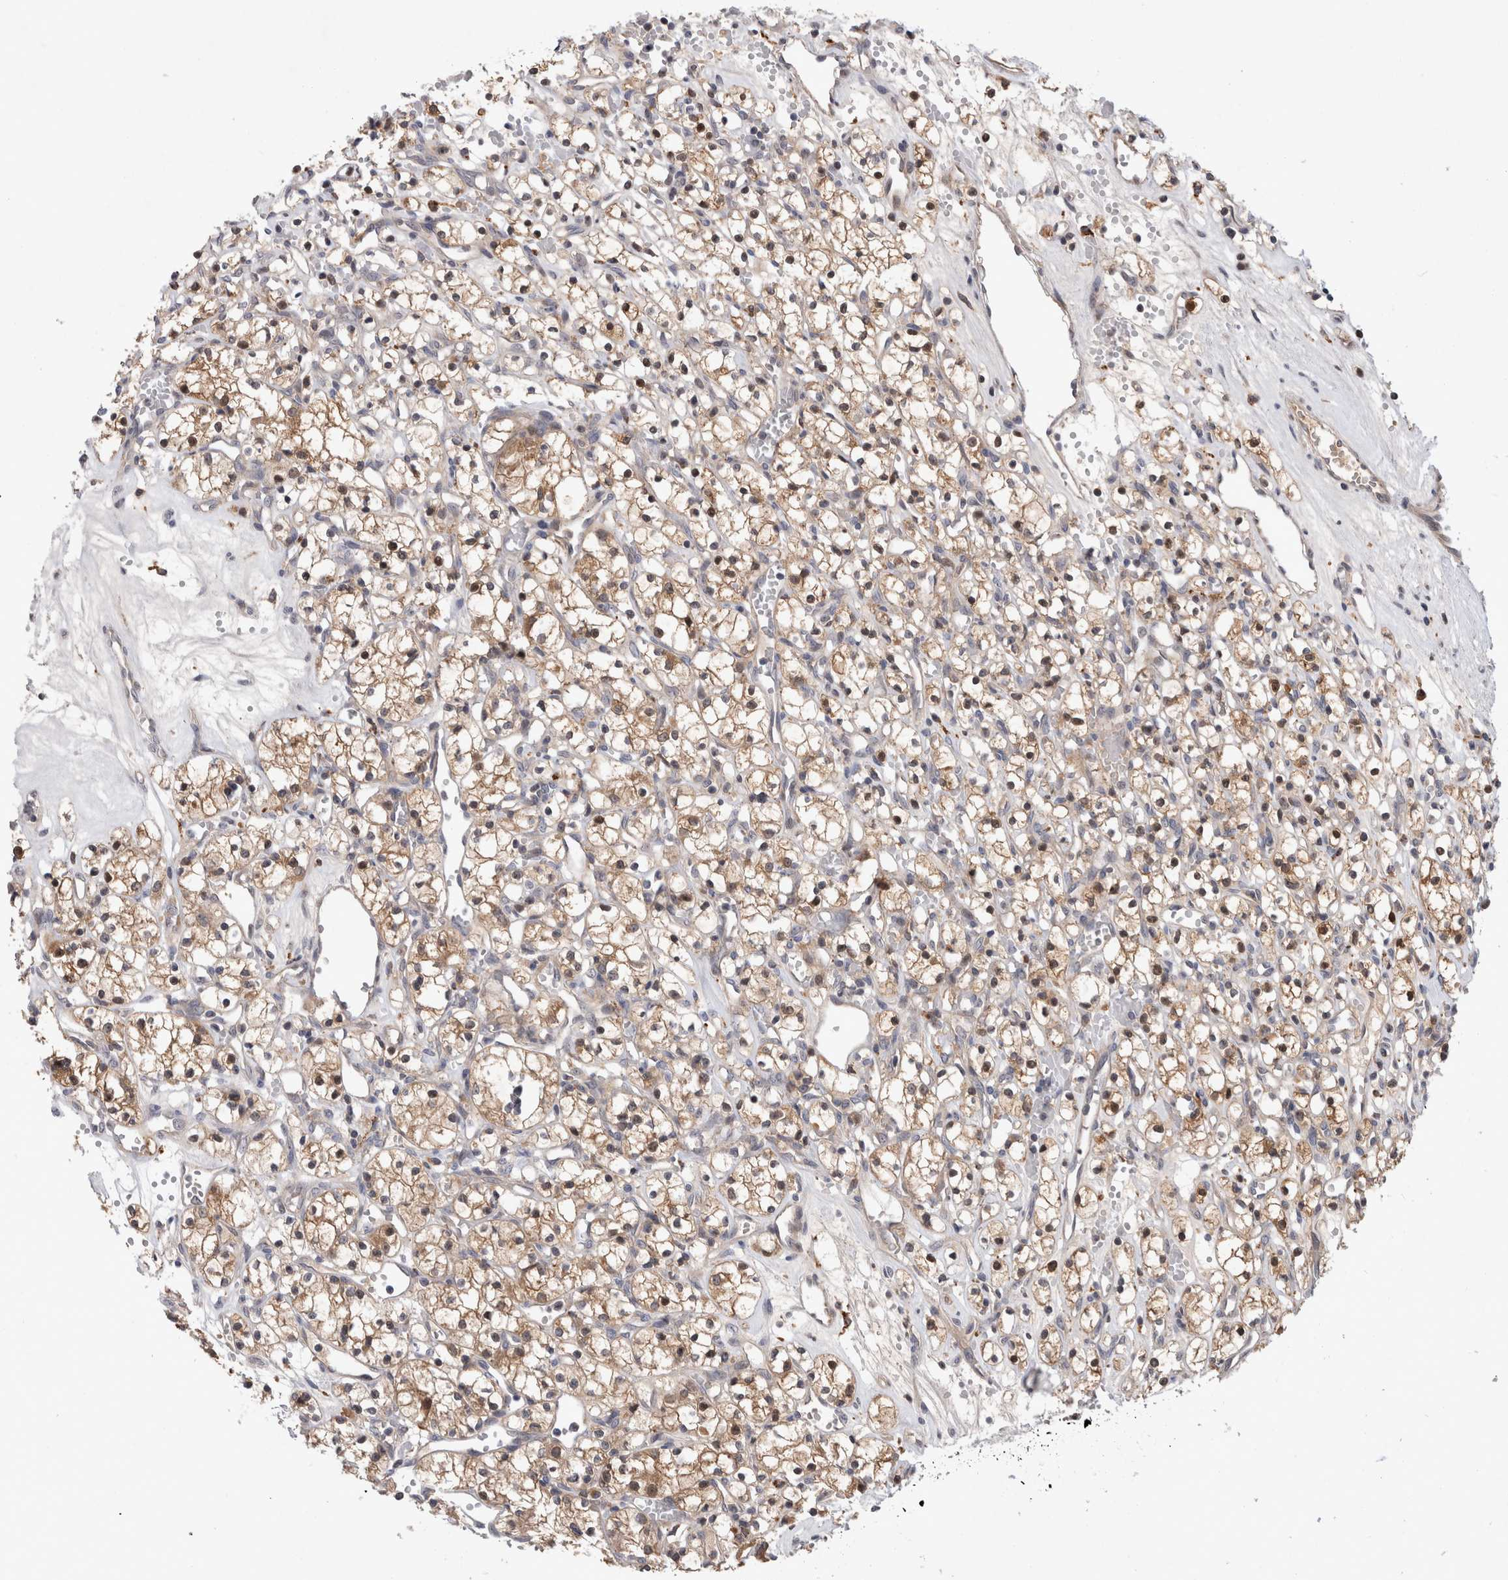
{"staining": {"intensity": "moderate", "quantity": ">75%", "location": "cytoplasmic/membranous"}, "tissue": "renal cancer", "cell_type": "Tumor cells", "image_type": "cancer", "snomed": [{"axis": "morphology", "description": "Adenocarcinoma, NOS"}, {"axis": "topography", "description": "Kidney"}], "caption": "An image of human renal cancer (adenocarcinoma) stained for a protein demonstrates moderate cytoplasmic/membranous brown staining in tumor cells. Using DAB (3,3'-diaminobenzidine) (brown) and hematoxylin (blue) stains, captured at high magnification using brightfield microscopy.", "gene": "MRPL37", "patient": {"sex": "female", "age": 59}}